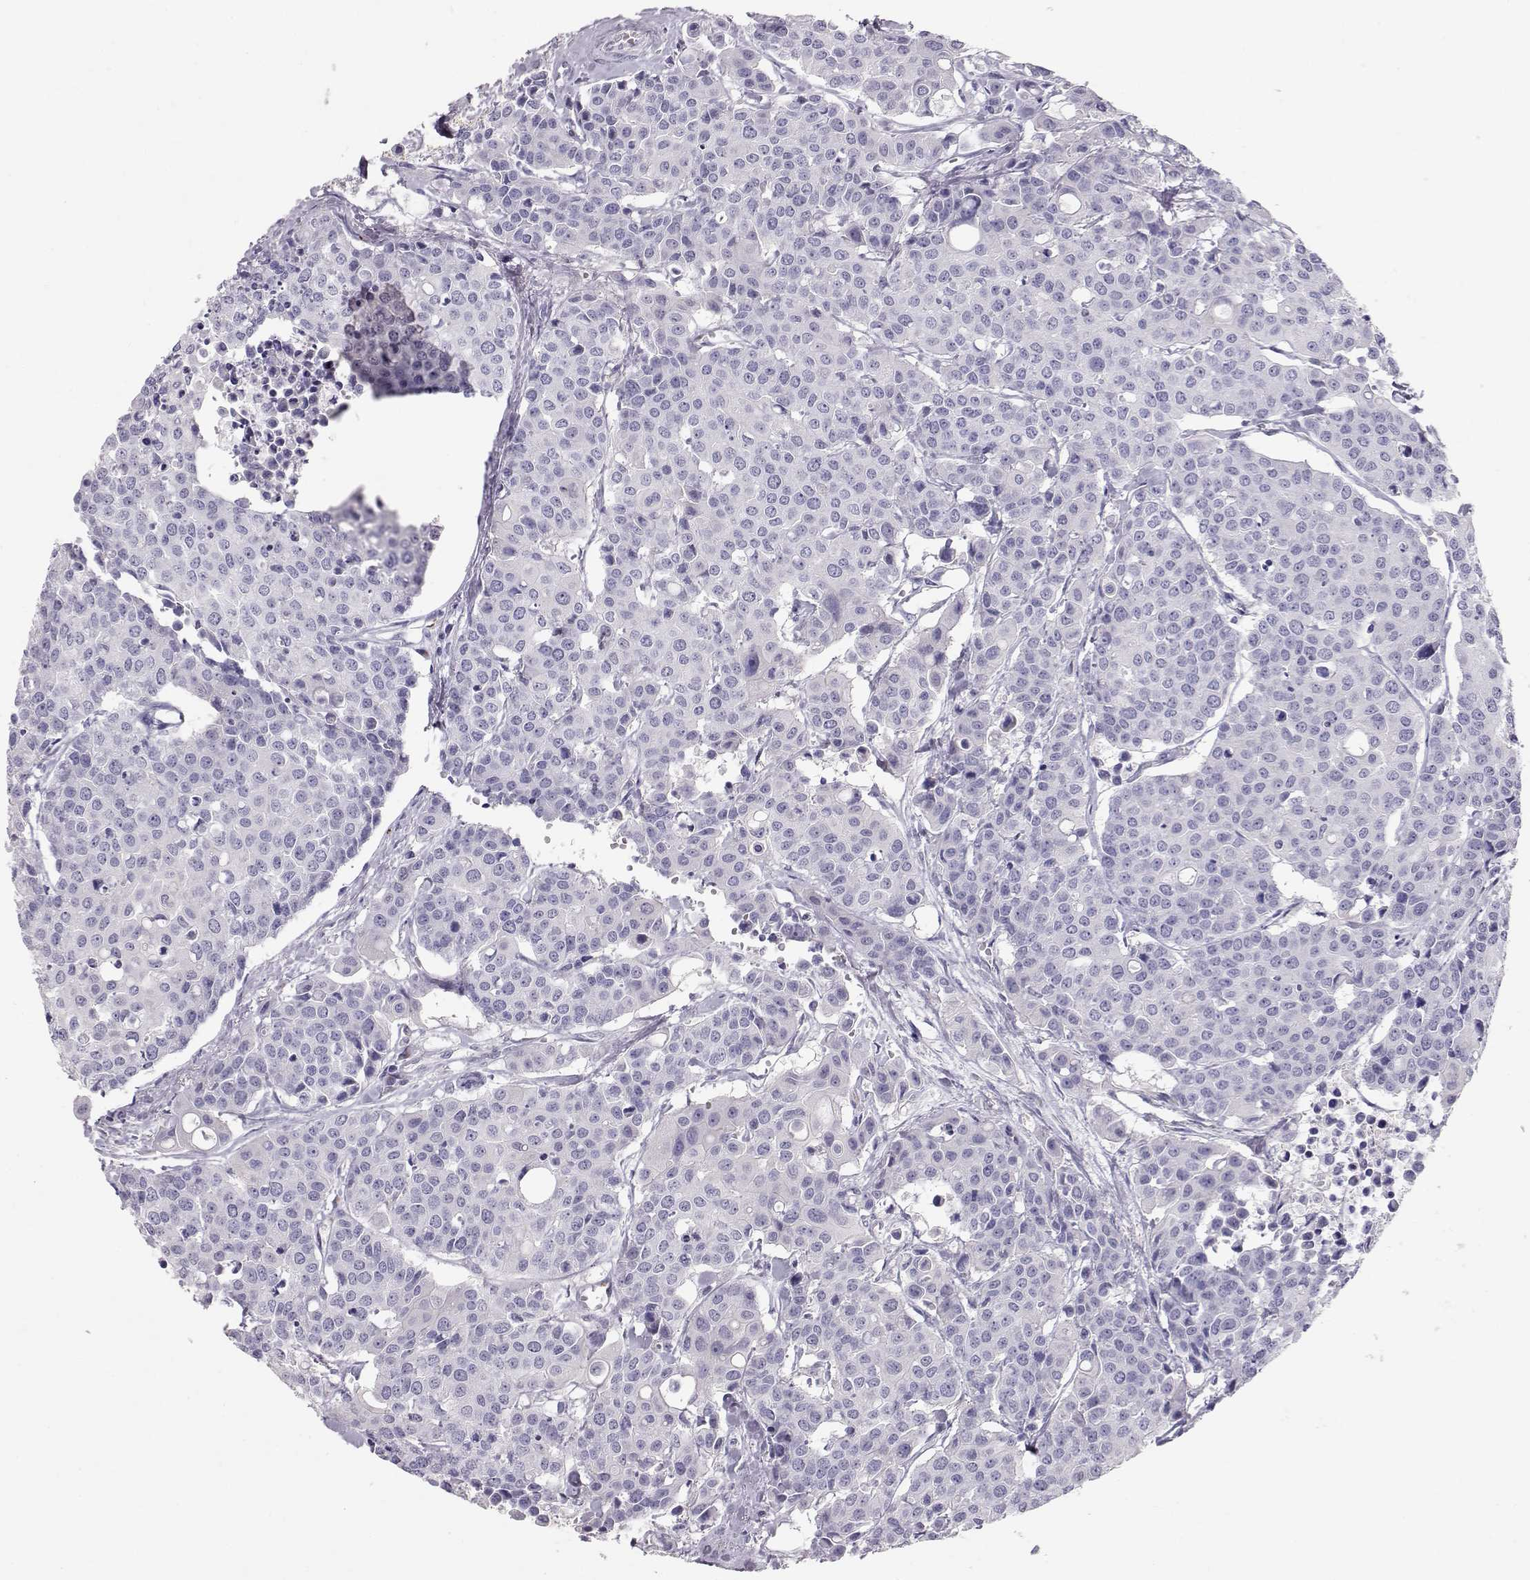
{"staining": {"intensity": "negative", "quantity": "none", "location": "none"}, "tissue": "carcinoid", "cell_type": "Tumor cells", "image_type": "cancer", "snomed": [{"axis": "morphology", "description": "Carcinoid, malignant, NOS"}, {"axis": "topography", "description": "Colon"}], "caption": "Histopathology image shows no significant protein positivity in tumor cells of carcinoid. (DAB (3,3'-diaminobenzidine) IHC visualized using brightfield microscopy, high magnification).", "gene": "RD3", "patient": {"sex": "male", "age": 81}}